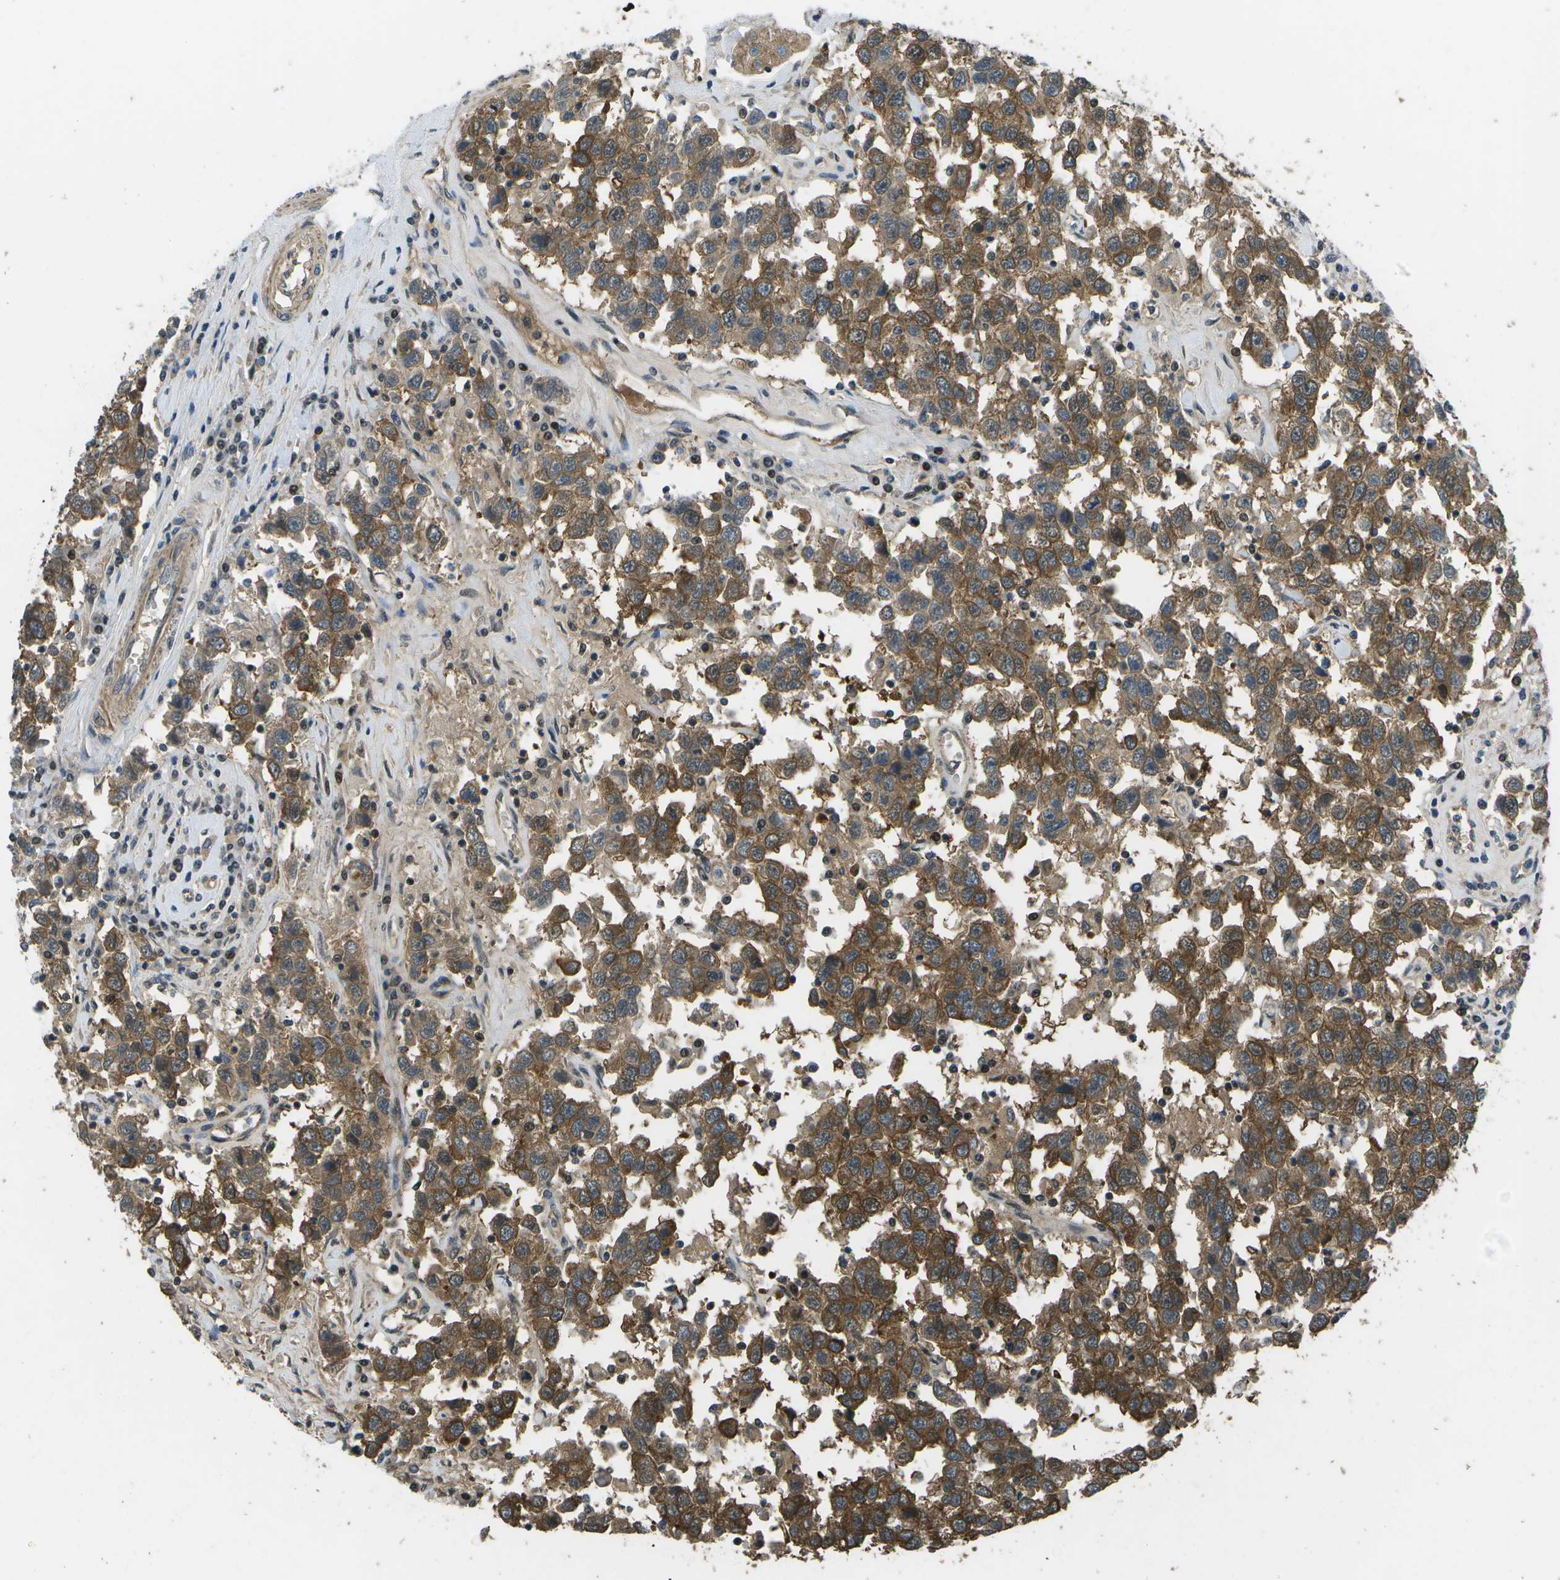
{"staining": {"intensity": "moderate", "quantity": ">75%", "location": "cytoplasmic/membranous"}, "tissue": "testis cancer", "cell_type": "Tumor cells", "image_type": "cancer", "snomed": [{"axis": "morphology", "description": "Seminoma, NOS"}, {"axis": "topography", "description": "Testis"}], "caption": "IHC staining of testis cancer, which demonstrates medium levels of moderate cytoplasmic/membranous positivity in about >75% of tumor cells indicating moderate cytoplasmic/membranous protein staining. The staining was performed using DAB (brown) for protein detection and nuclei were counterstained in hematoxylin (blue).", "gene": "ENPP5", "patient": {"sex": "male", "age": 41}}